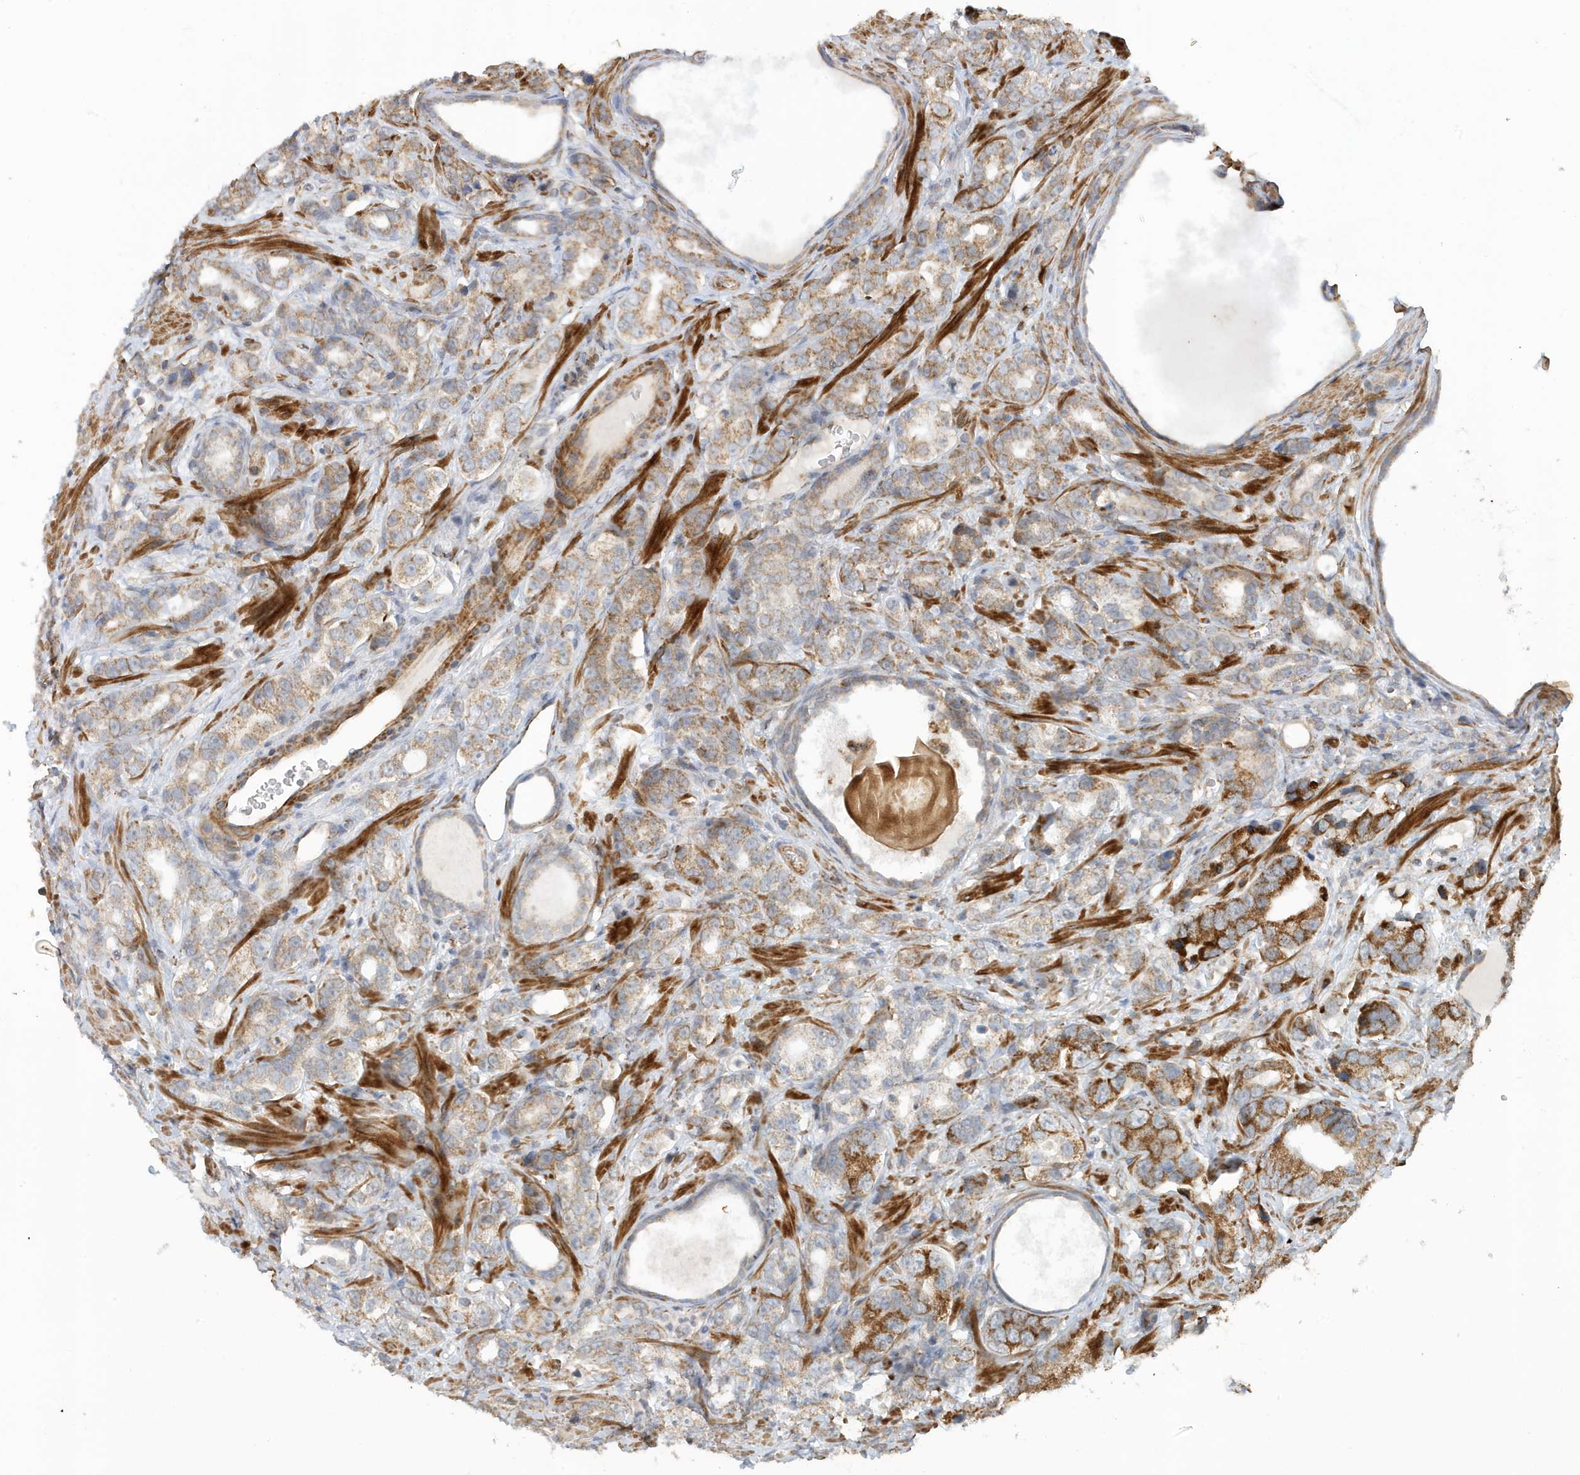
{"staining": {"intensity": "moderate", "quantity": ">75%", "location": "cytoplasmic/membranous"}, "tissue": "prostate cancer", "cell_type": "Tumor cells", "image_type": "cancer", "snomed": [{"axis": "morphology", "description": "Adenocarcinoma, High grade"}, {"axis": "topography", "description": "Prostate"}], "caption": "A brown stain shows moderate cytoplasmic/membranous positivity of a protein in human prostate cancer tumor cells. (IHC, brightfield microscopy, high magnification).", "gene": "MAN1A1", "patient": {"sex": "male", "age": 62}}